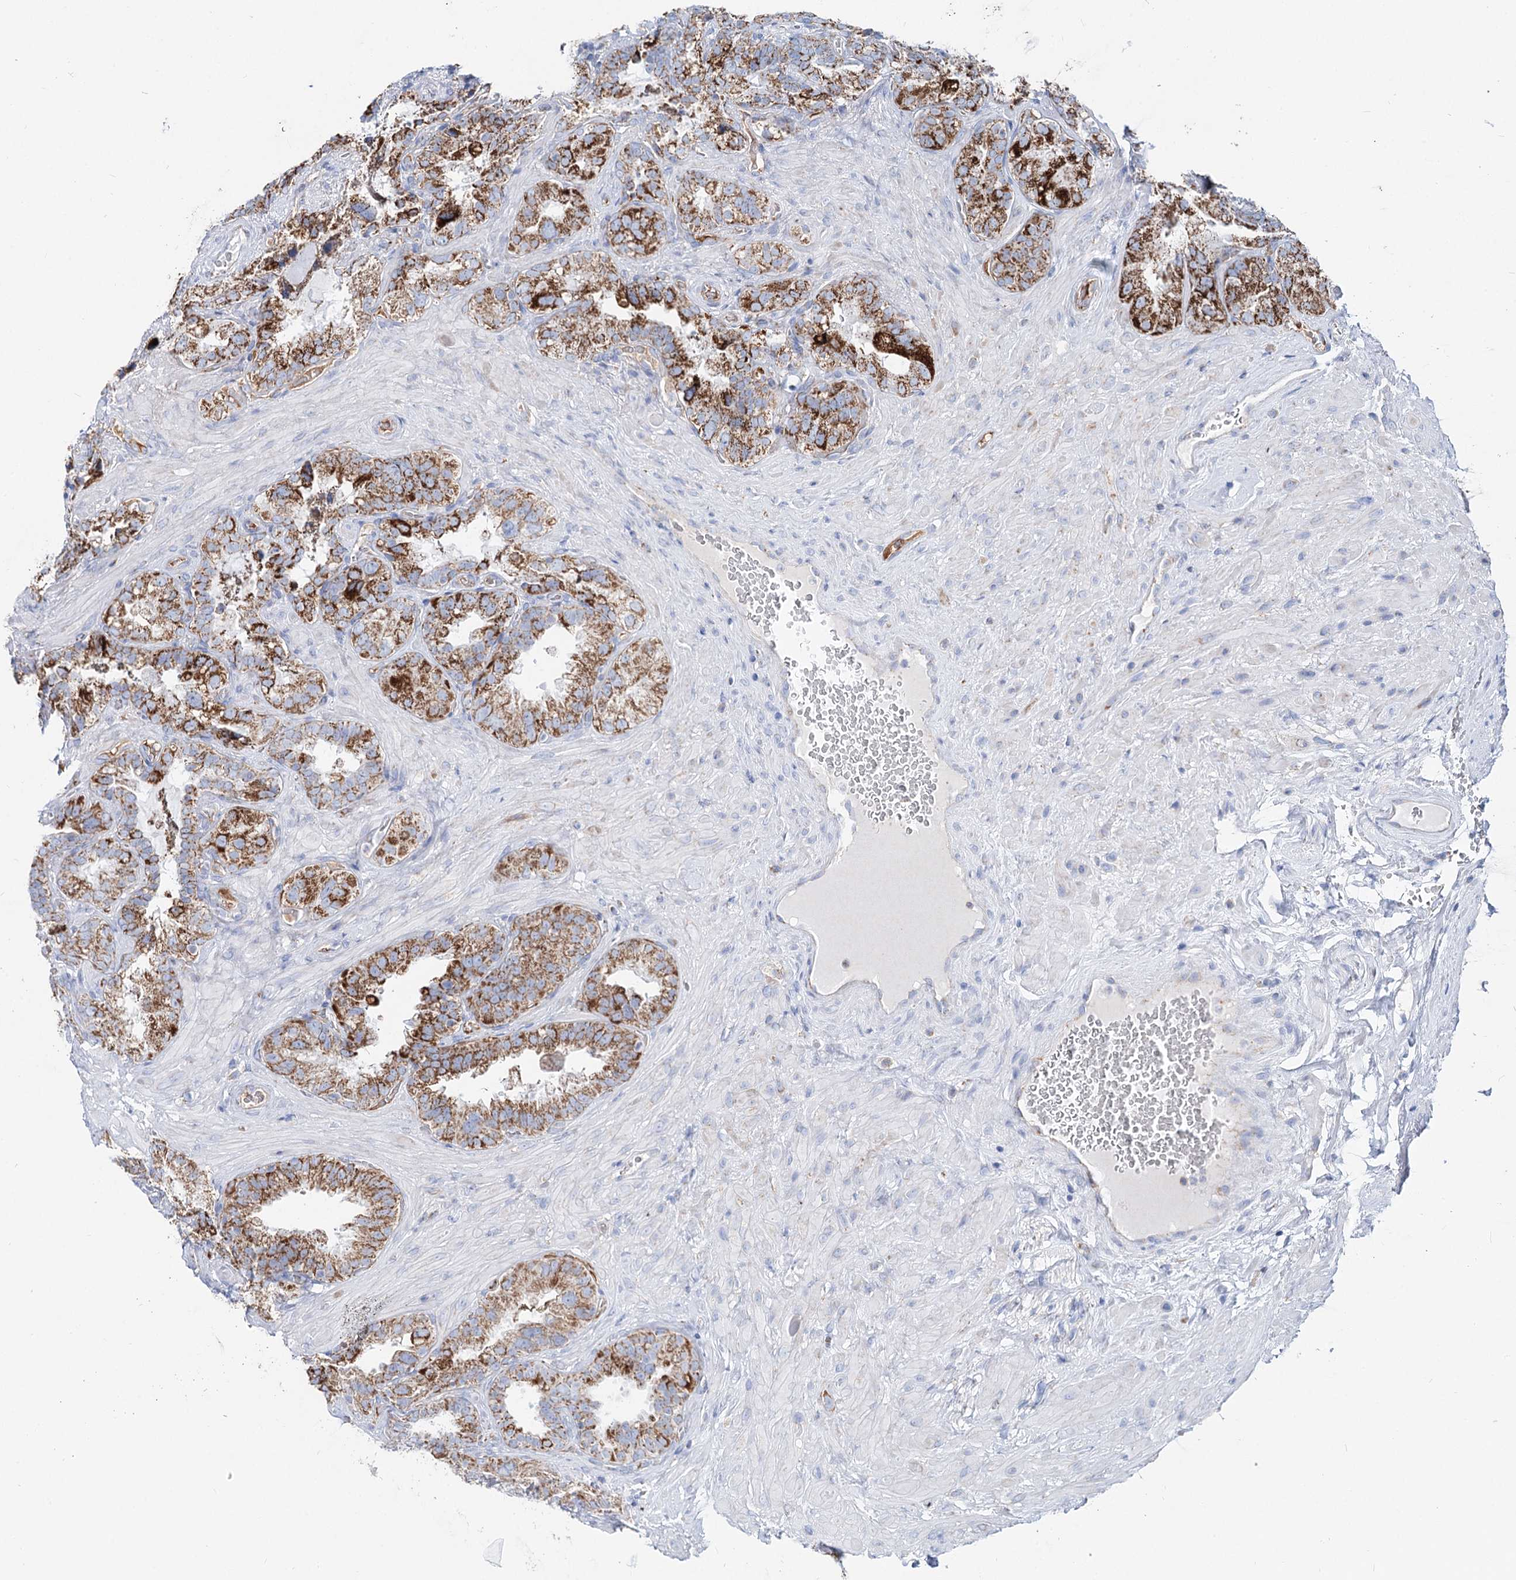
{"staining": {"intensity": "strong", "quantity": "25%-75%", "location": "cytoplasmic/membranous"}, "tissue": "seminal vesicle", "cell_type": "Glandular cells", "image_type": "normal", "snomed": [{"axis": "morphology", "description": "Normal tissue, NOS"}, {"axis": "topography", "description": "Seminal veicle"}, {"axis": "topography", "description": "Peripheral nerve tissue"}], "caption": "Protein staining reveals strong cytoplasmic/membranous expression in approximately 25%-75% of glandular cells in benign seminal vesicle. (DAB = brown stain, brightfield microscopy at high magnification).", "gene": "MCCC2", "patient": {"sex": "male", "age": 67}}